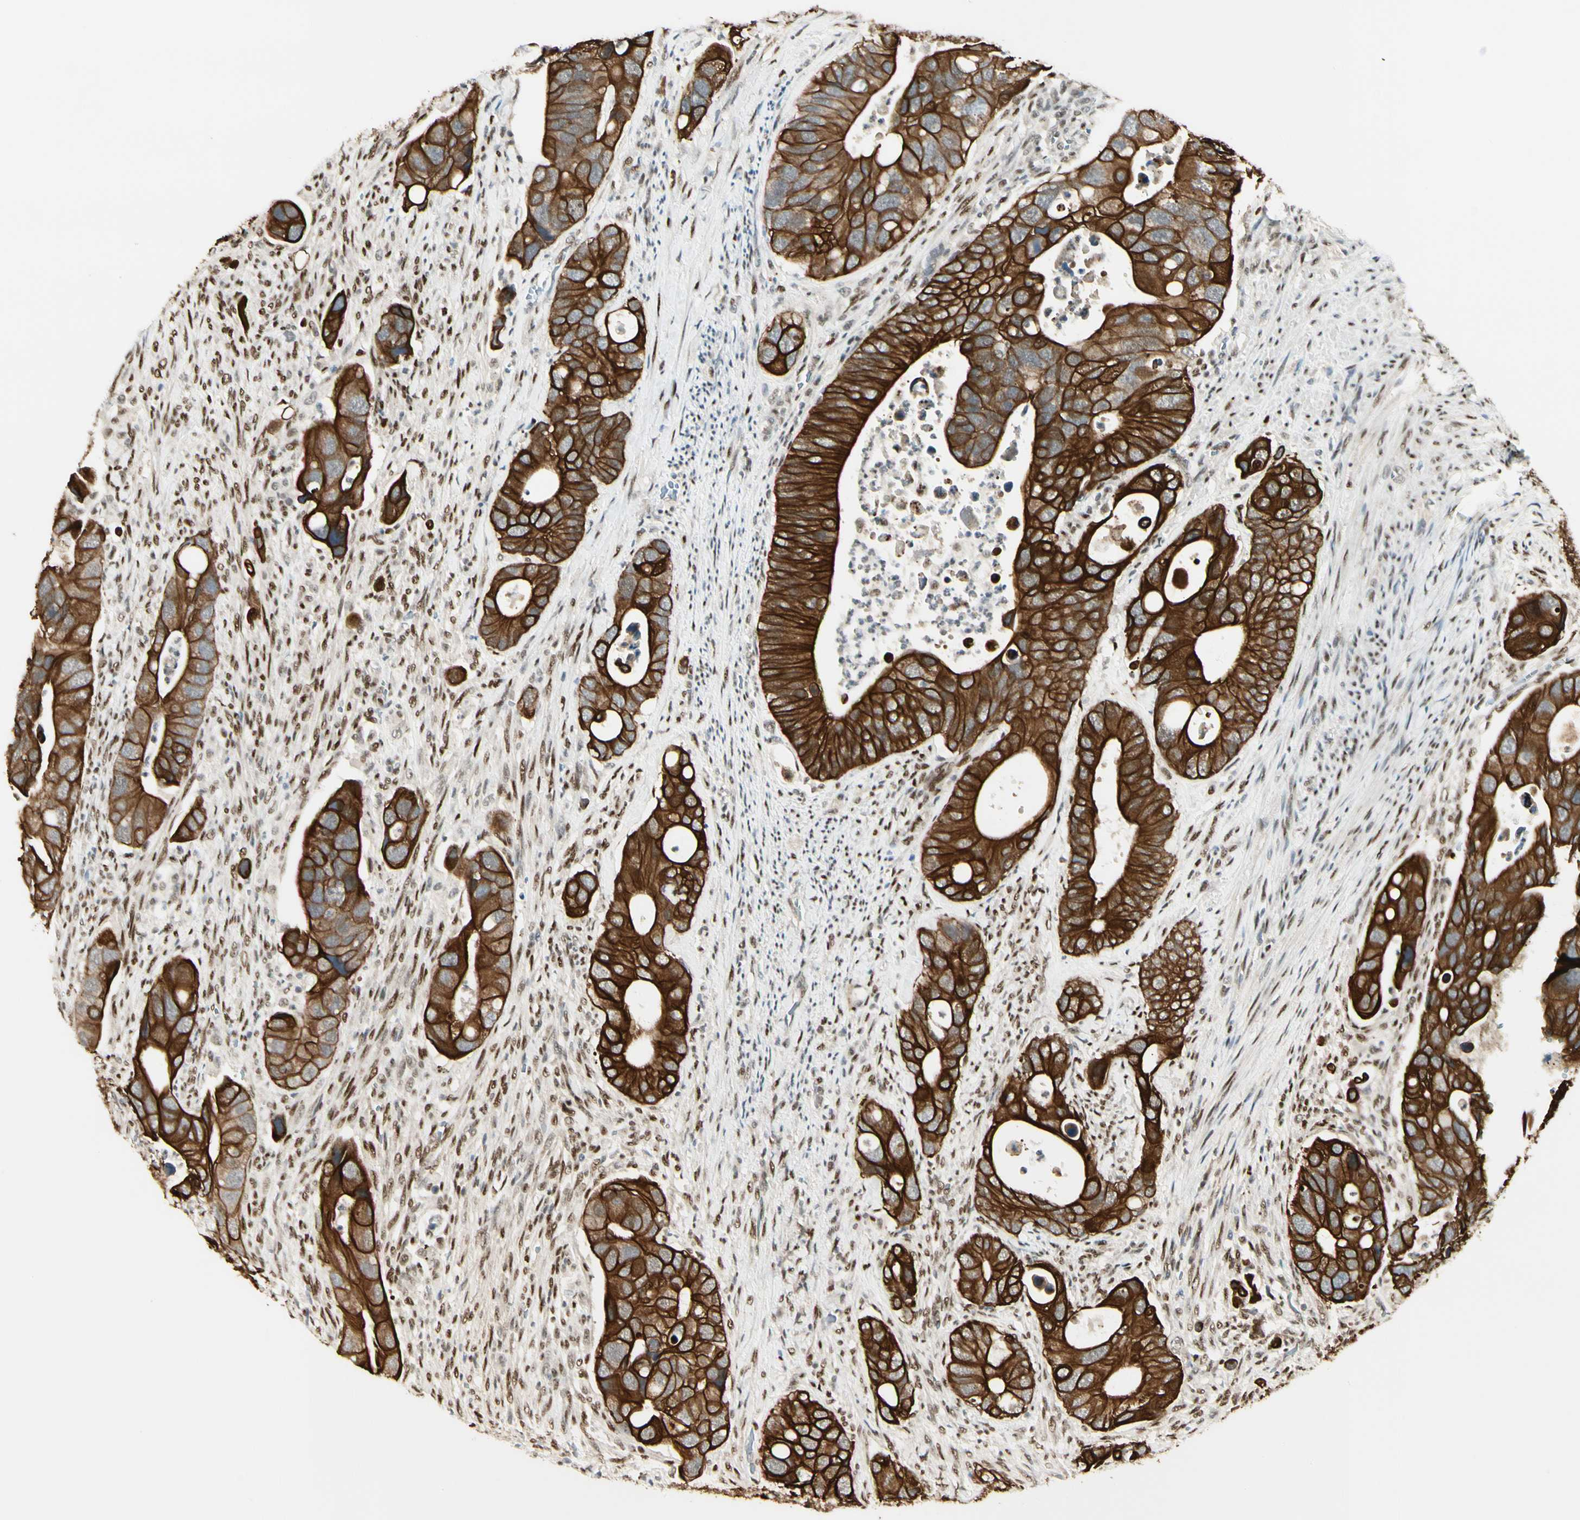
{"staining": {"intensity": "strong", "quantity": ">75%", "location": "cytoplasmic/membranous"}, "tissue": "colorectal cancer", "cell_type": "Tumor cells", "image_type": "cancer", "snomed": [{"axis": "morphology", "description": "Adenocarcinoma, NOS"}, {"axis": "topography", "description": "Rectum"}], "caption": "Brown immunohistochemical staining in colorectal cancer (adenocarcinoma) shows strong cytoplasmic/membranous expression in approximately >75% of tumor cells. (IHC, brightfield microscopy, high magnification).", "gene": "ATXN1", "patient": {"sex": "female", "age": 57}}